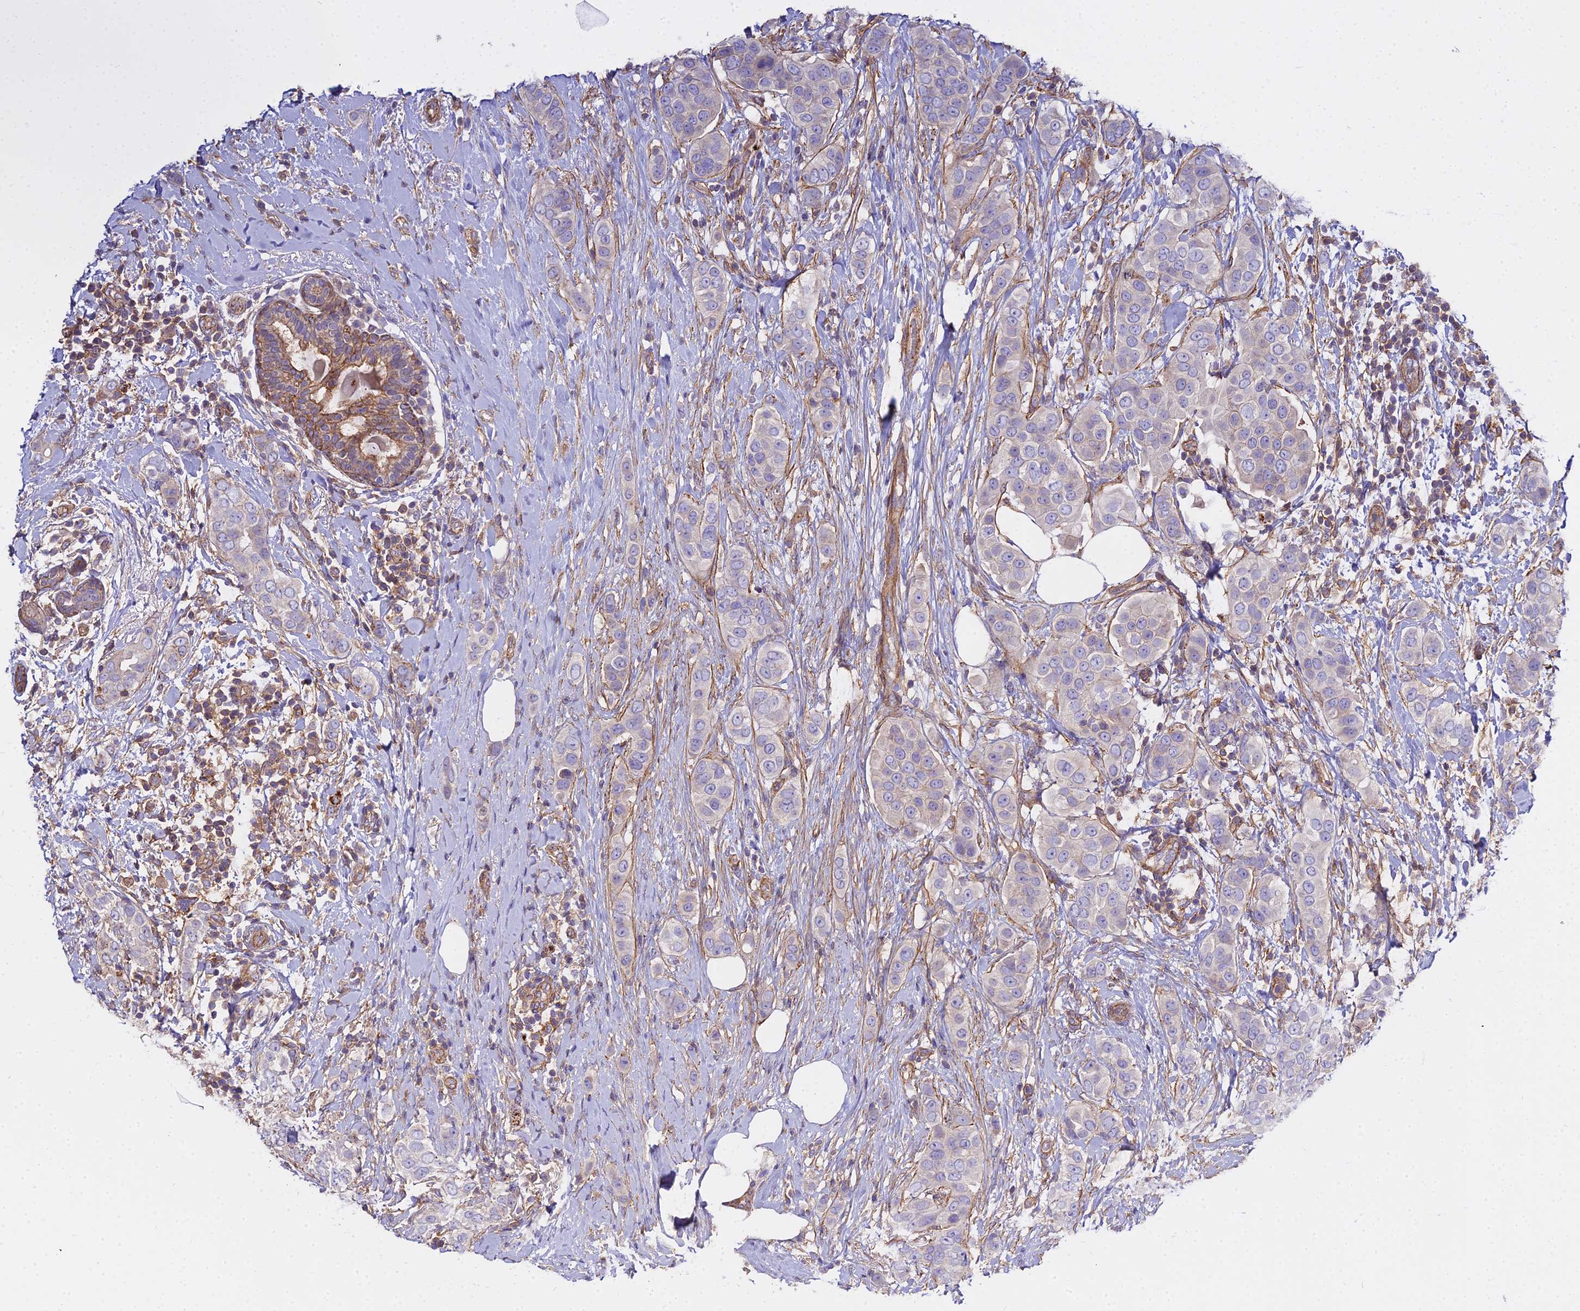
{"staining": {"intensity": "negative", "quantity": "none", "location": "none"}, "tissue": "breast cancer", "cell_type": "Tumor cells", "image_type": "cancer", "snomed": [{"axis": "morphology", "description": "Lobular carcinoma"}, {"axis": "topography", "description": "Breast"}], "caption": "DAB immunohistochemical staining of human lobular carcinoma (breast) shows no significant positivity in tumor cells.", "gene": "GLYAT", "patient": {"sex": "female", "age": 51}}